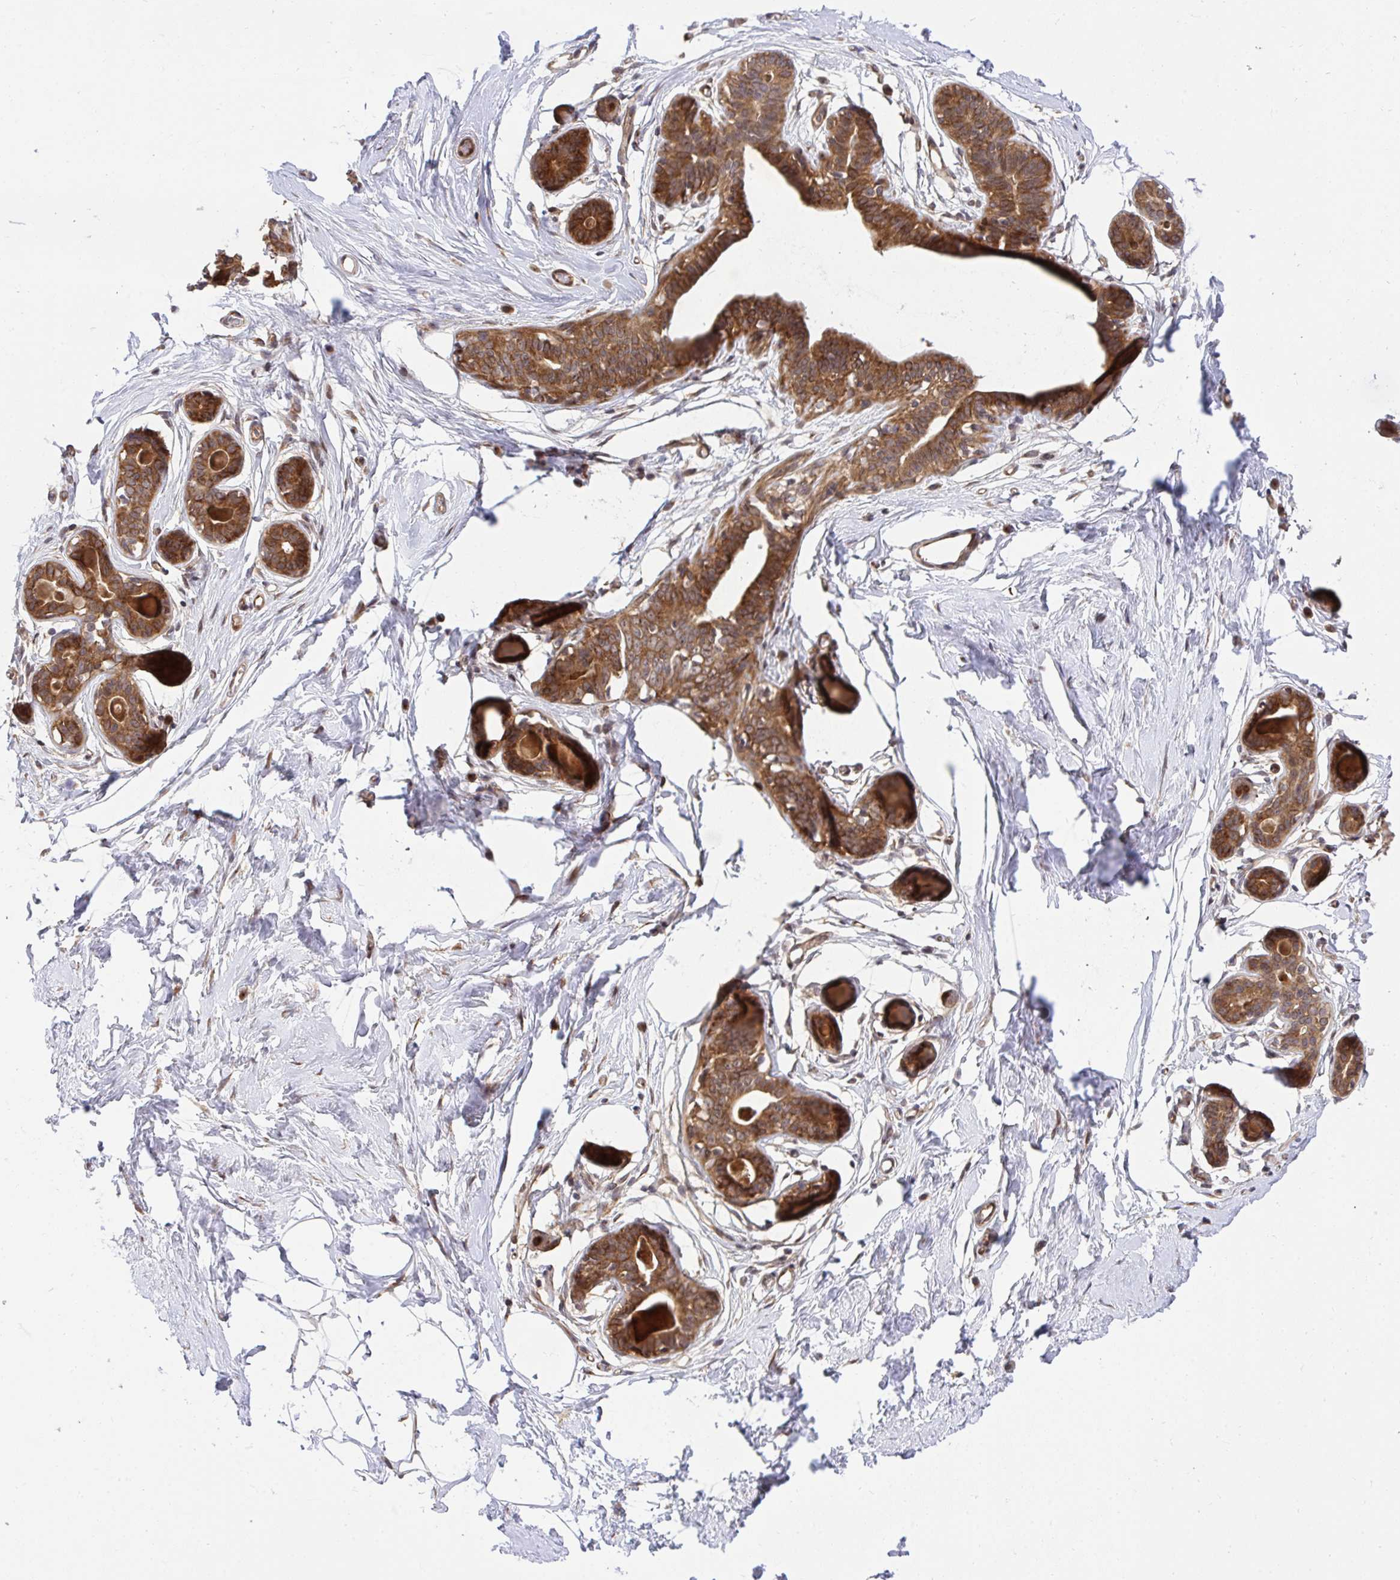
{"staining": {"intensity": "moderate", "quantity": "25%-75%", "location": "cytoplasmic/membranous"}, "tissue": "breast", "cell_type": "Adipocytes", "image_type": "normal", "snomed": [{"axis": "morphology", "description": "Normal tissue, NOS"}, {"axis": "topography", "description": "Breast"}], "caption": "About 25%-75% of adipocytes in benign human breast demonstrate moderate cytoplasmic/membranous protein staining as visualized by brown immunohistochemical staining.", "gene": "ERI1", "patient": {"sex": "female", "age": 45}}